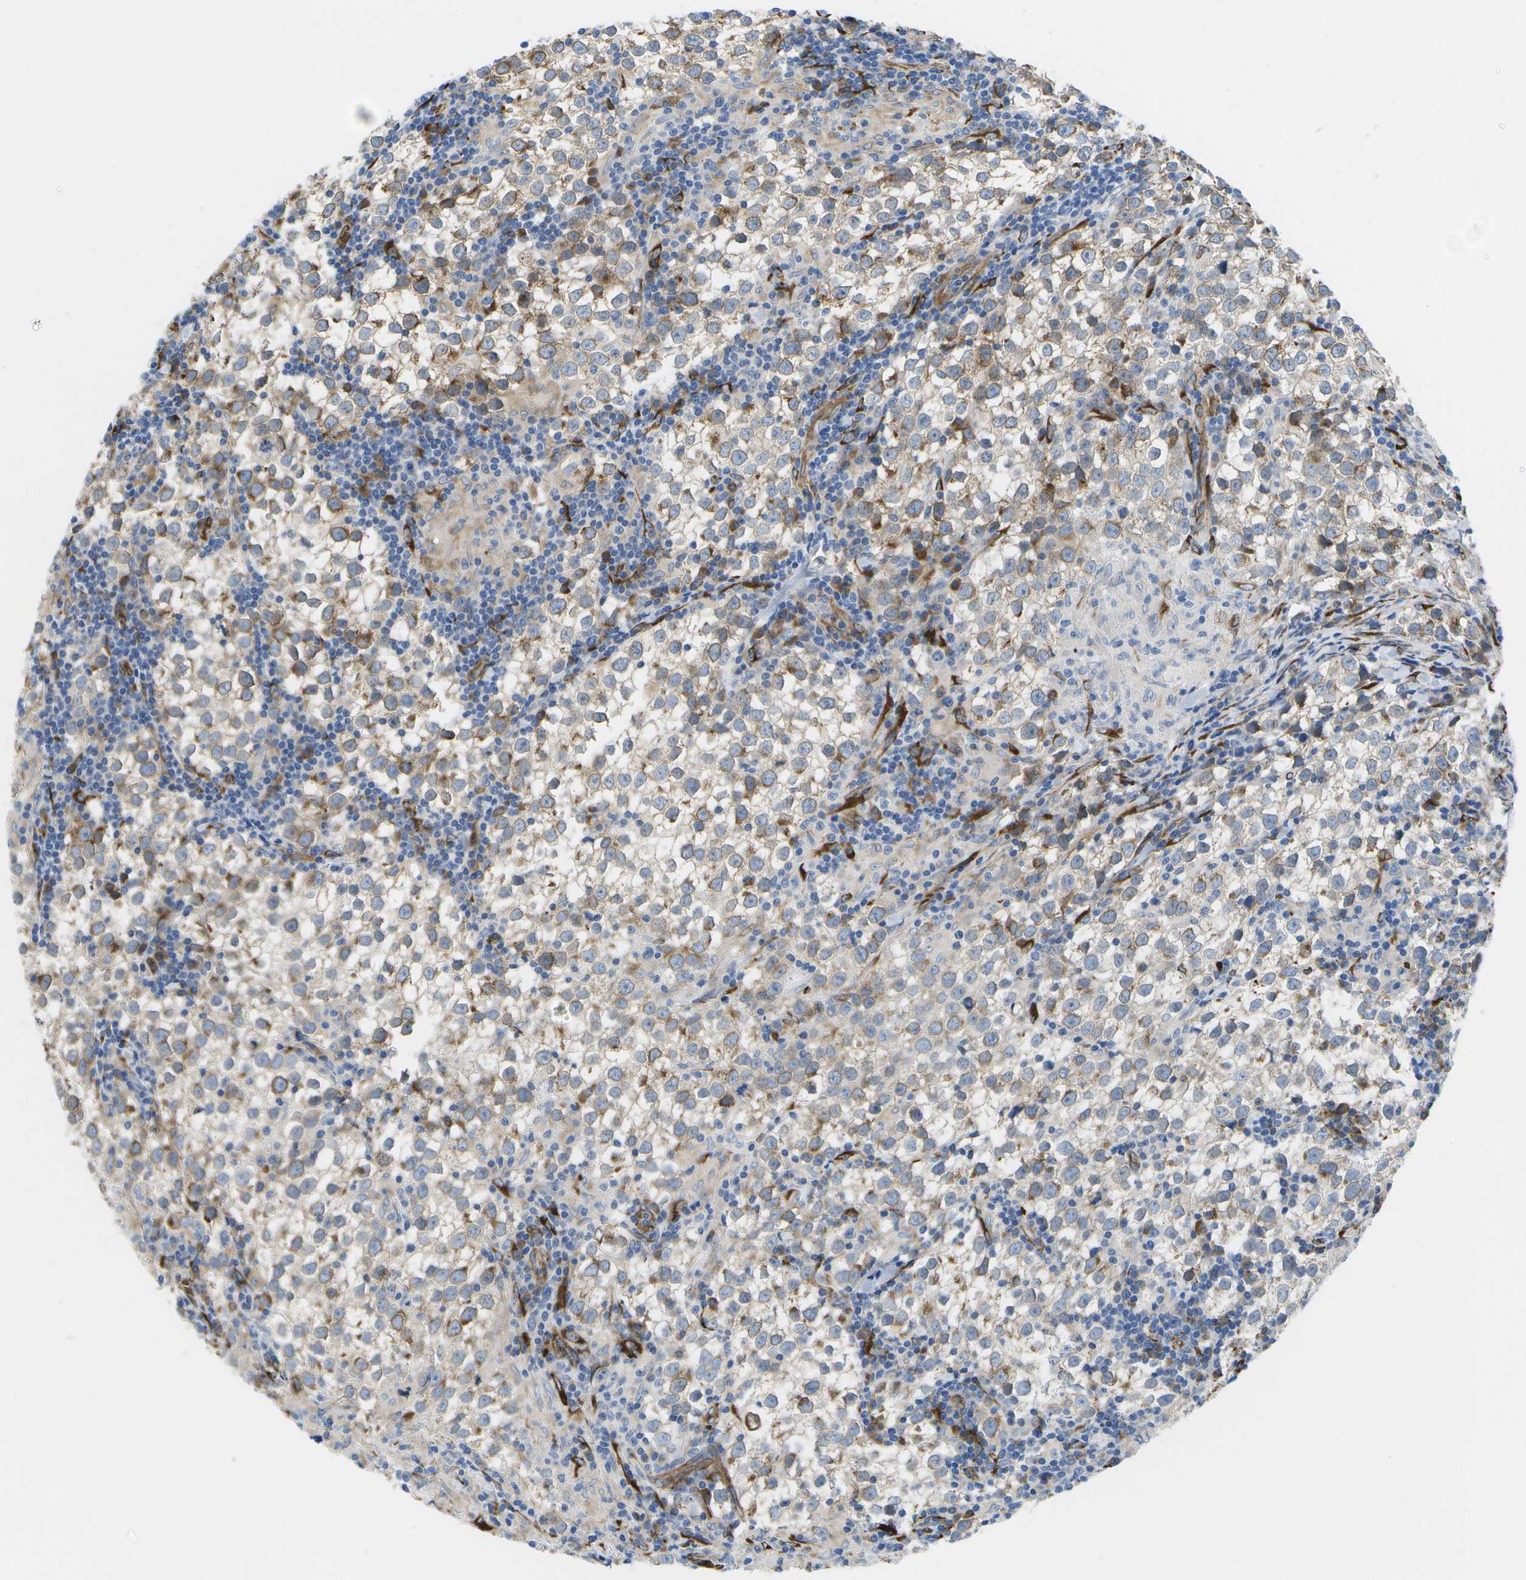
{"staining": {"intensity": "moderate", "quantity": "25%-75%", "location": "cytoplasmic/membranous"}, "tissue": "testis cancer", "cell_type": "Tumor cells", "image_type": "cancer", "snomed": [{"axis": "morphology", "description": "Seminoma, NOS"}, {"axis": "morphology", "description": "Carcinoma, Embryonal, NOS"}, {"axis": "topography", "description": "Testis"}], "caption": "Testis cancer stained for a protein (brown) shows moderate cytoplasmic/membranous positive expression in approximately 25%-75% of tumor cells.", "gene": "ZDHHC17", "patient": {"sex": "male", "age": 36}}